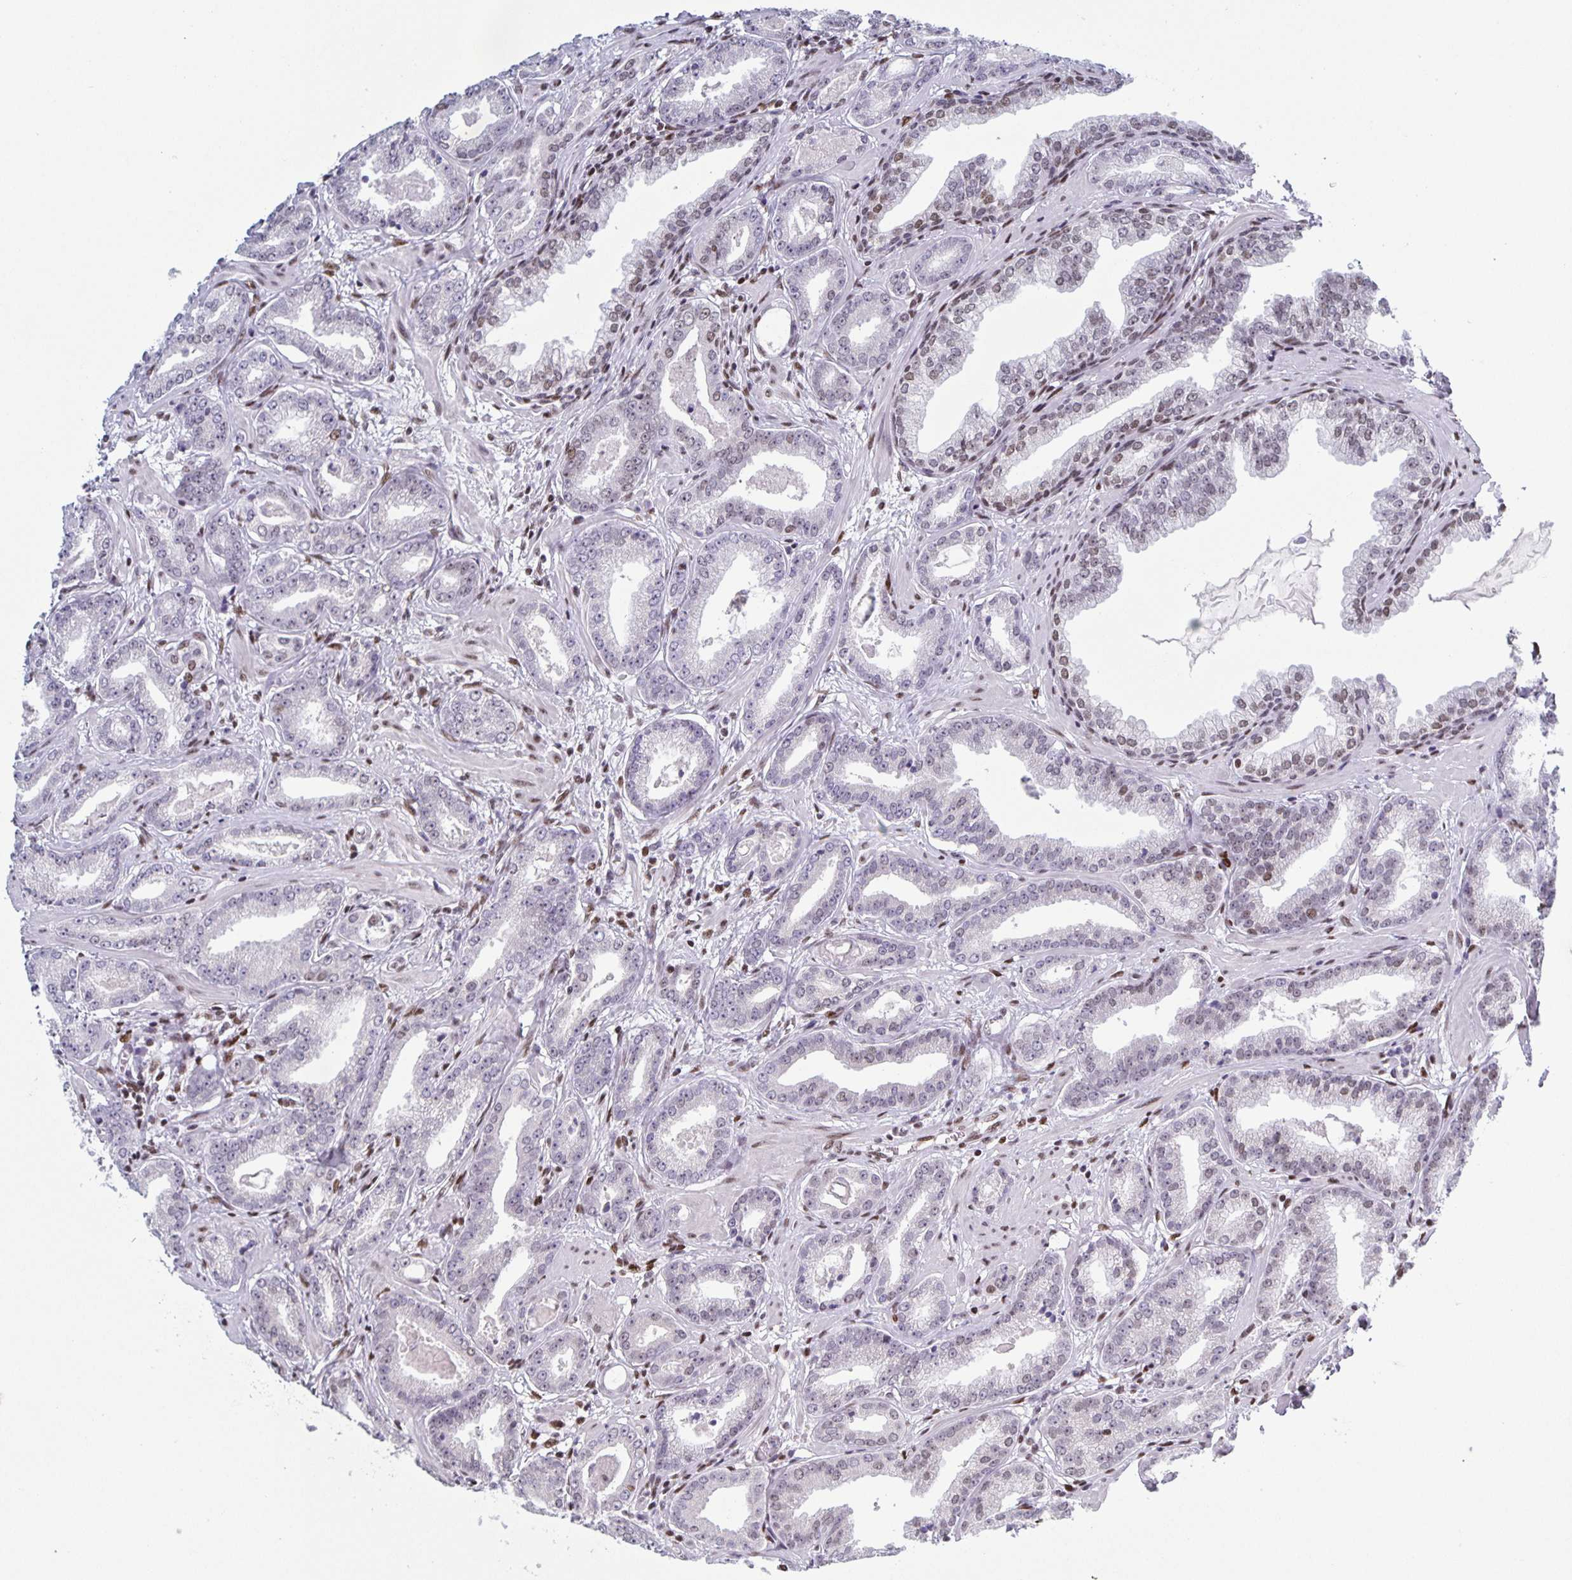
{"staining": {"intensity": "negative", "quantity": "none", "location": "none"}, "tissue": "prostate cancer", "cell_type": "Tumor cells", "image_type": "cancer", "snomed": [{"axis": "morphology", "description": "Adenocarcinoma, Low grade"}, {"axis": "topography", "description": "Prostate"}], "caption": "This is an immunohistochemistry (IHC) image of prostate cancer. There is no staining in tumor cells.", "gene": "JUND", "patient": {"sex": "male", "age": 64}}